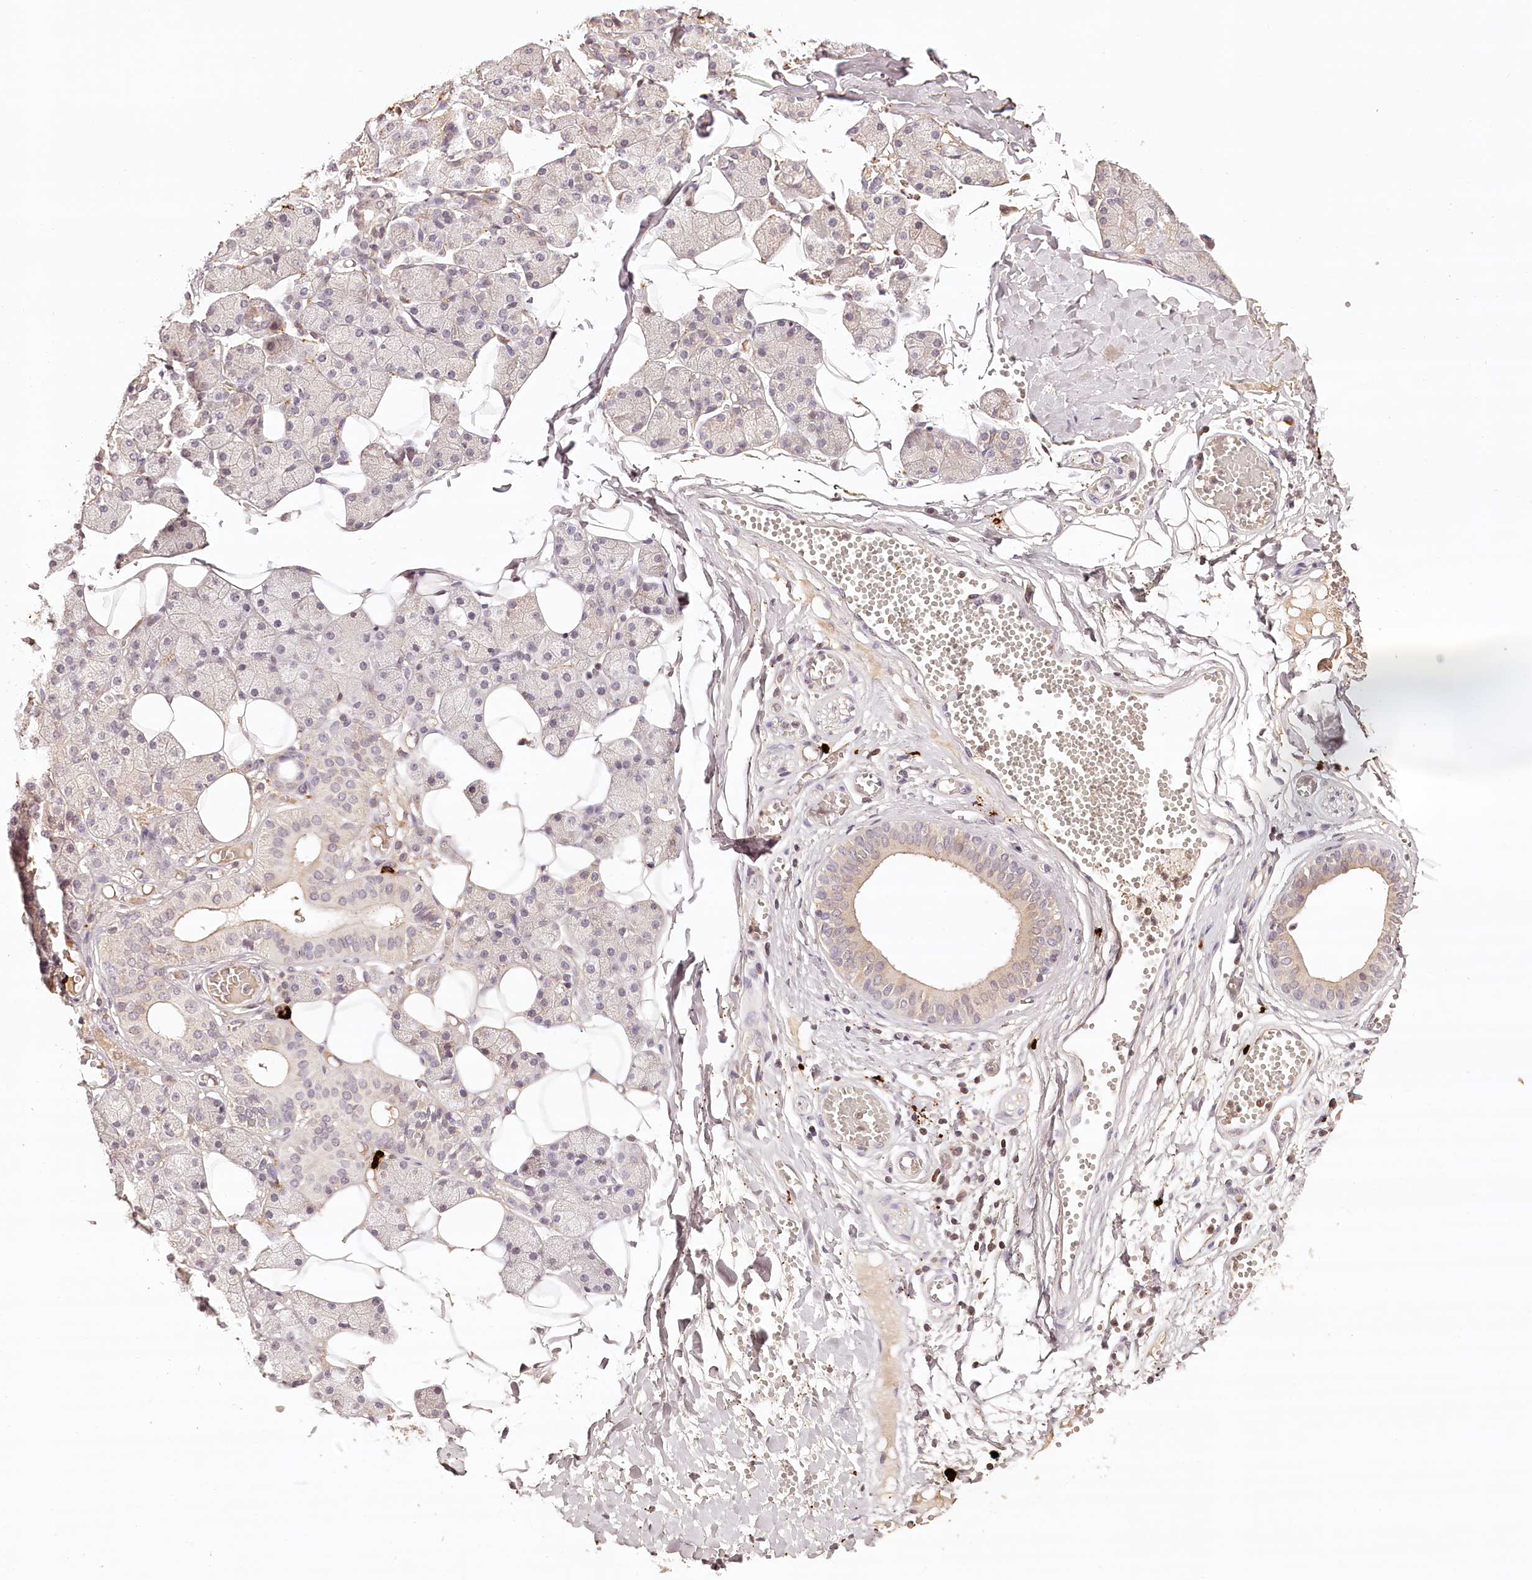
{"staining": {"intensity": "weak", "quantity": "<25%", "location": "cytoplasmic/membranous"}, "tissue": "salivary gland", "cell_type": "Glandular cells", "image_type": "normal", "snomed": [{"axis": "morphology", "description": "Normal tissue, NOS"}, {"axis": "topography", "description": "Salivary gland"}], "caption": "DAB (3,3'-diaminobenzidine) immunohistochemical staining of normal salivary gland exhibits no significant staining in glandular cells.", "gene": "SYNGR1", "patient": {"sex": "female", "age": 33}}